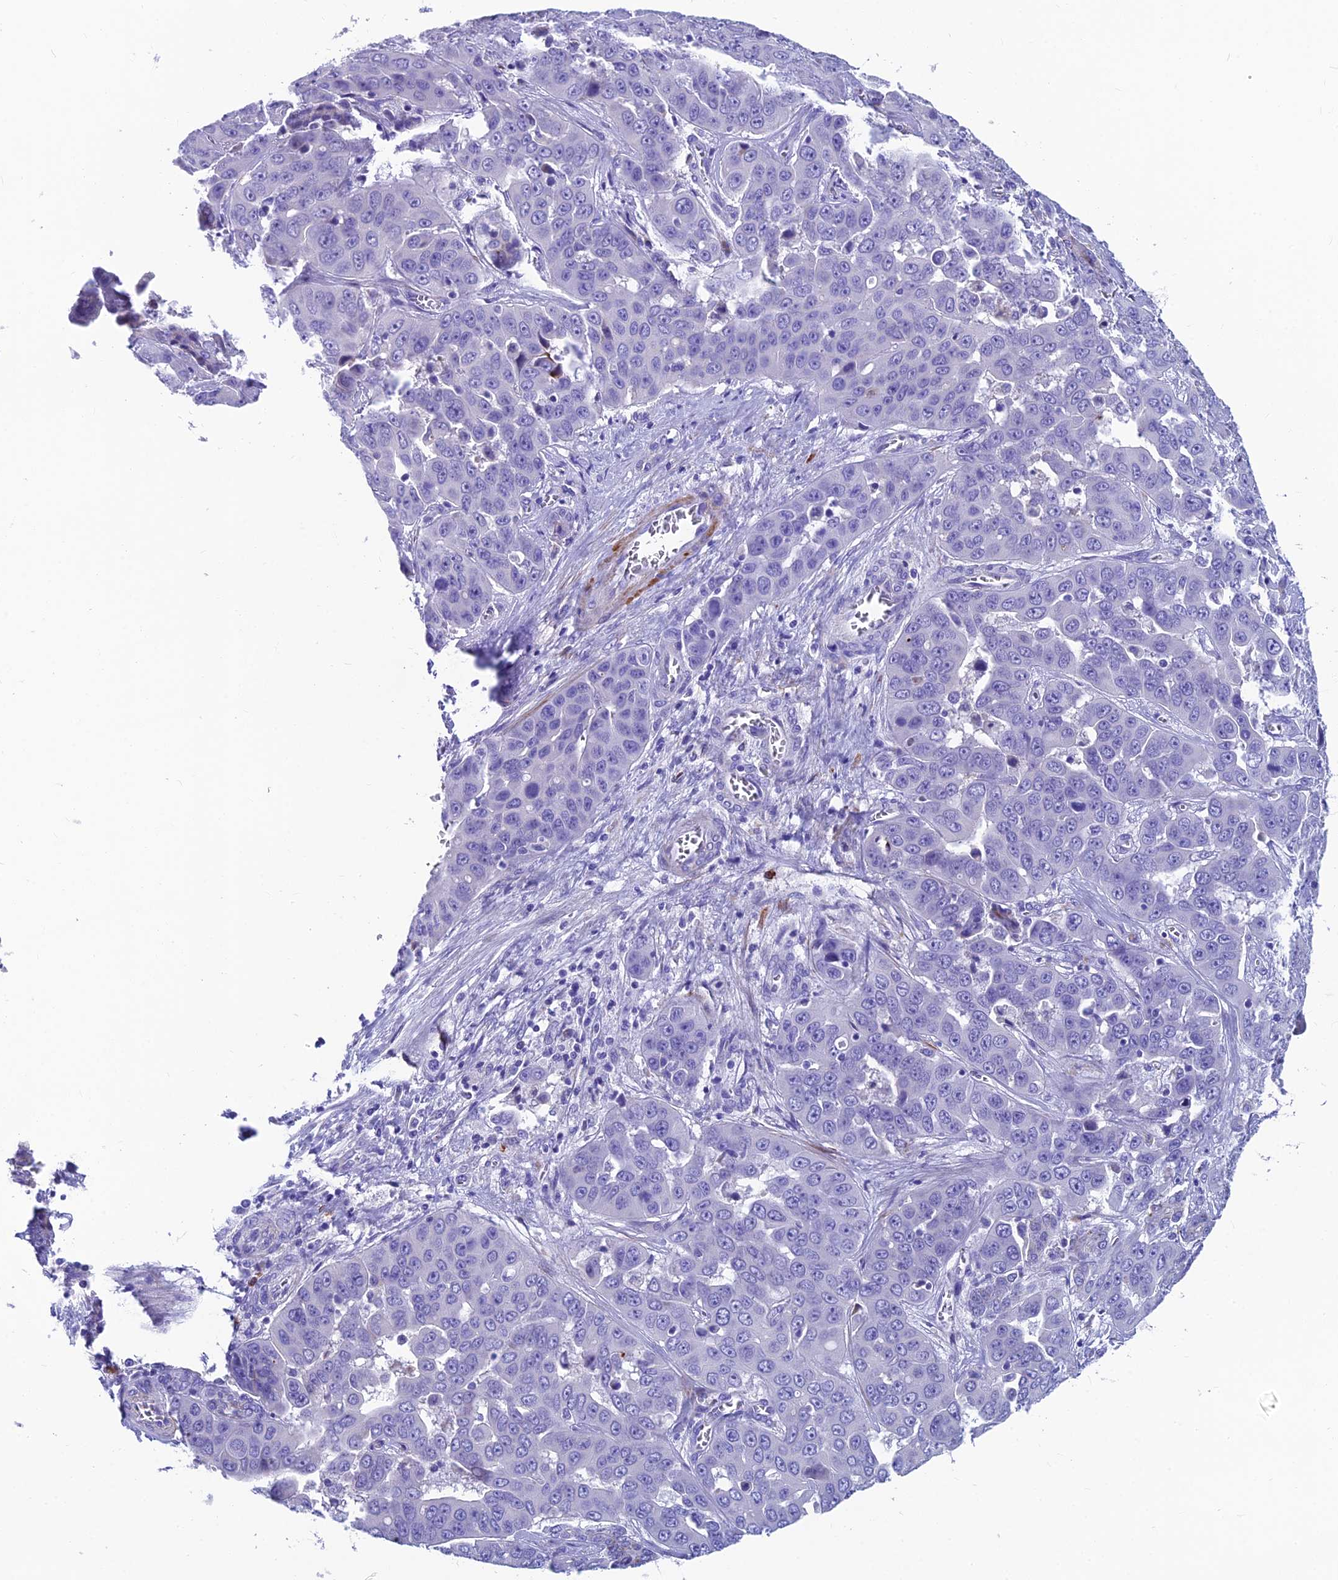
{"staining": {"intensity": "moderate", "quantity": "<25%", "location": "cytoplasmic/membranous"}, "tissue": "liver cancer", "cell_type": "Tumor cells", "image_type": "cancer", "snomed": [{"axis": "morphology", "description": "Cholangiocarcinoma"}, {"axis": "topography", "description": "Liver"}], "caption": "A high-resolution micrograph shows immunohistochemistry staining of liver cancer (cholangiocarcinoma), which exhibits moderate cytoplasmic/membranous expression in approximately <25% of tumor cells. Nuclei are stained in blue.", "gene": "GNG11", "patient": {"sex": "female", "age": 52}}